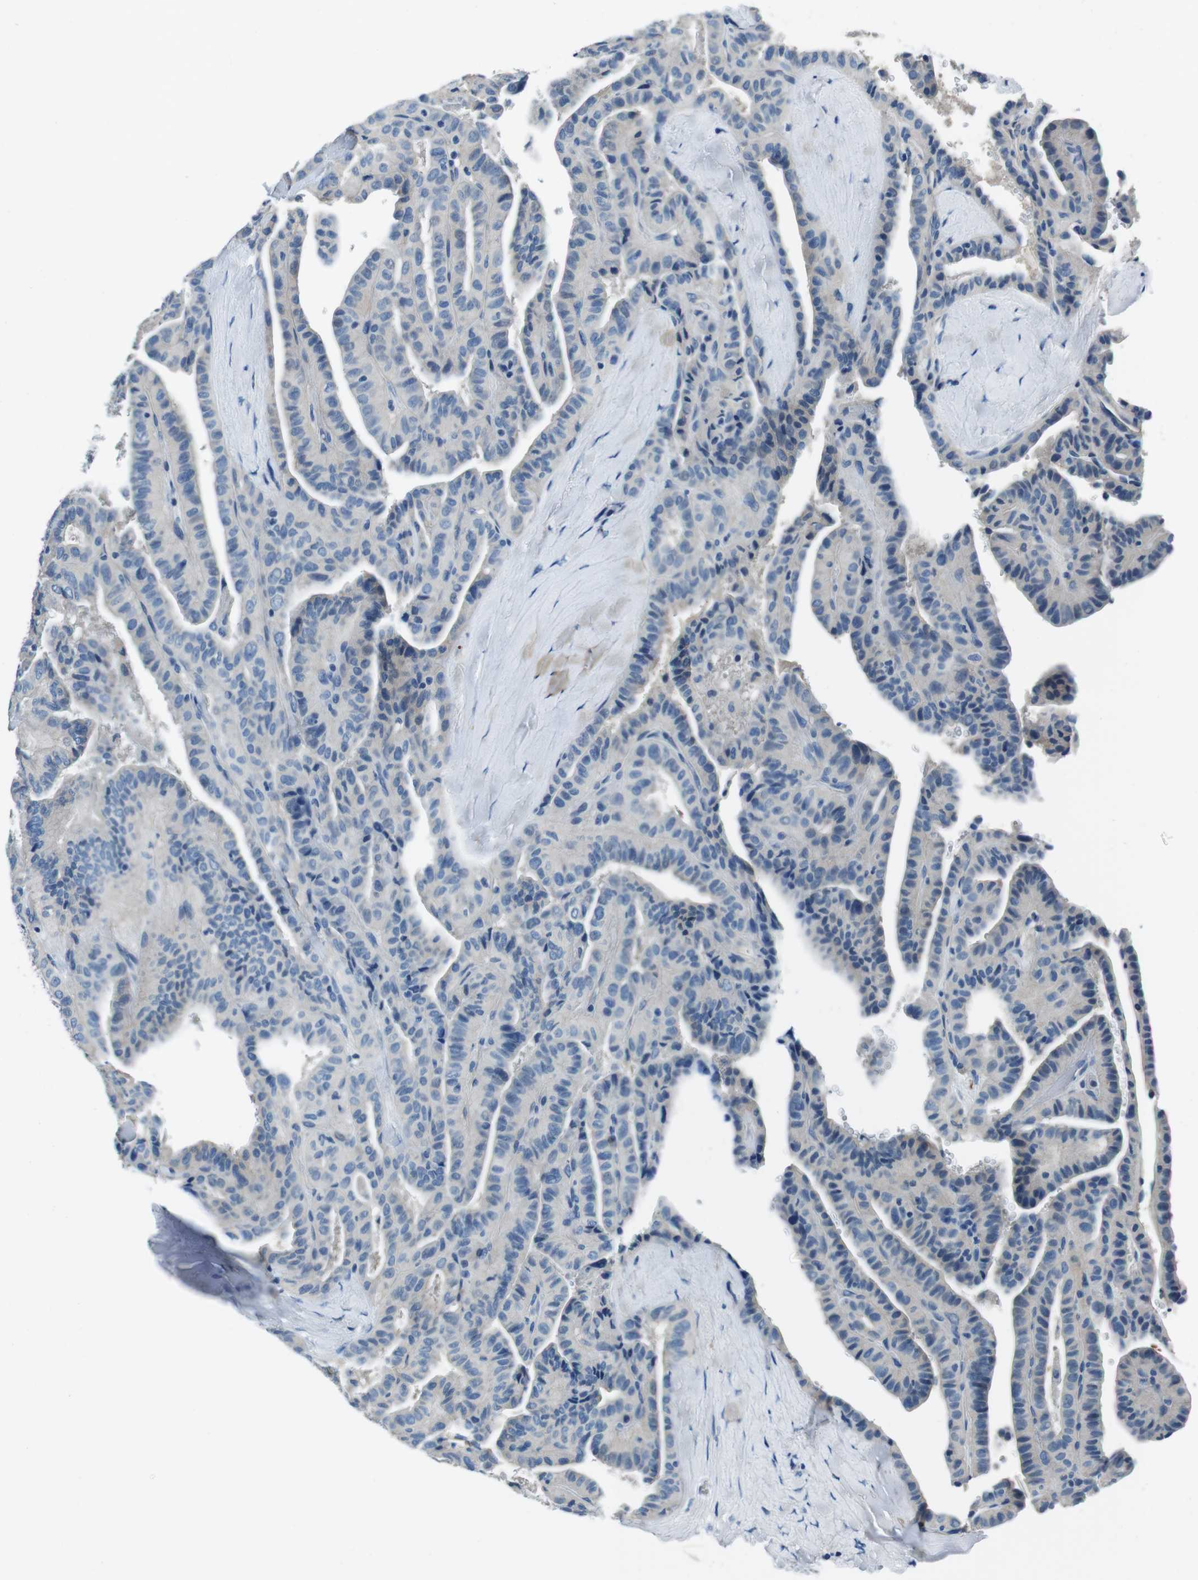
{"staining": {"intensity": "negative", "quantity": "none", "location": "none"}, "tissue": "thyroid cancer", "cell_type": "Tumor cells", "image_type": "cancer", "snomed": [{"axis": "morphology", "description": "Papillary adenocarcinoma, NOS"}, {"axis": "topography", "description": "Thyroid gland"}], "caption": "This is a histopathology image of immunohistochemistry (IHC) staining of papillary adenocarcinoma (thyroid), which shows no staining in tumor cells. (DAB immunohistochemistry (IHC), high magnification).", "gene": "CASQ1", "patient": {"sex": "male", "age": 77}}